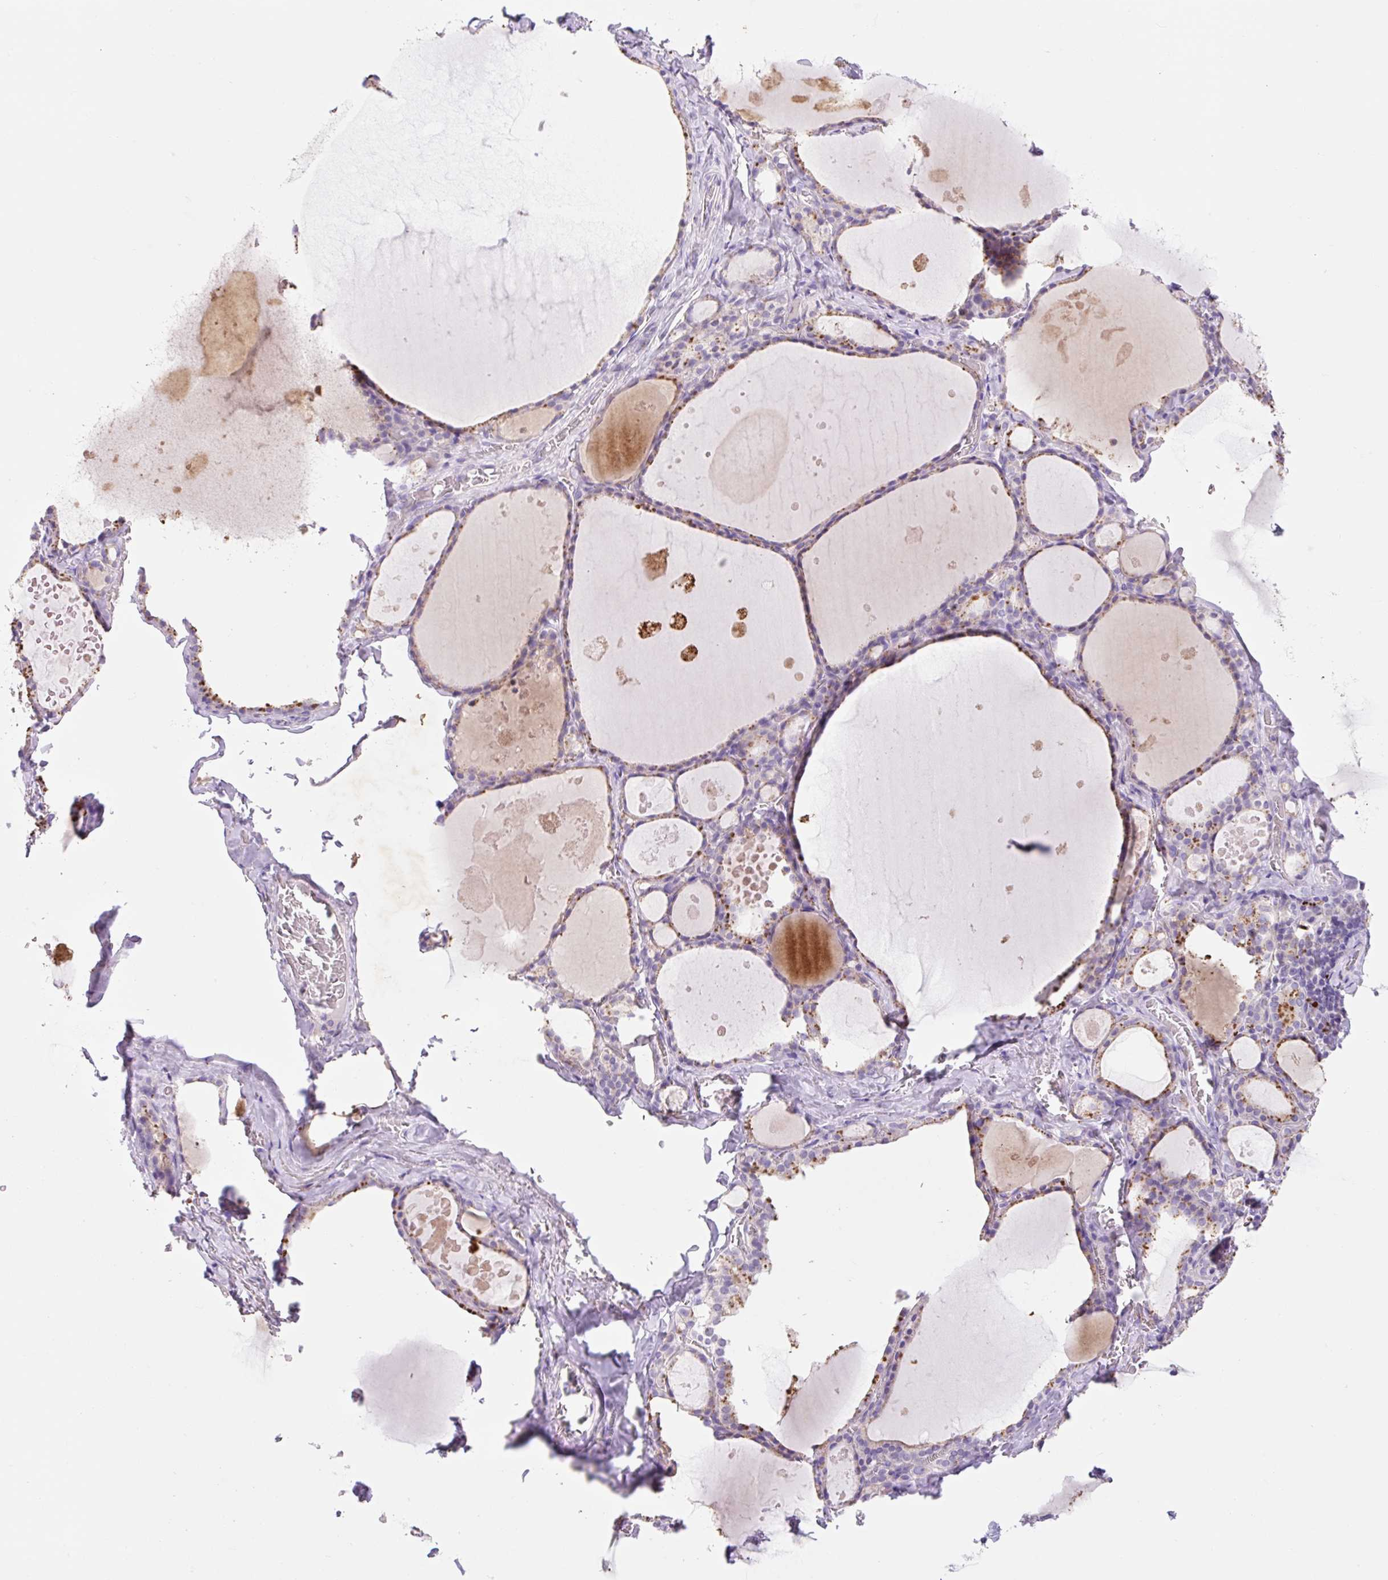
{"staining": {"intensity": "moderate", "quantity": "25%-75%", "location": "cytoplasmic/membranous"}, "tissue": "thyroid gland", "cell_type": "Glandular cells", "image_type": "normal", "snomed": [{"axis": "morphology", "description": "Normal tissue, NOS"}, {"axis": "topography", "description": "Thyroid gland"}], "caption": "Benign thyroid gland reveals moderate cytoplasmic/membranous staining in approximately 25%-75% of glandular cells (DAB (3,3'-diaminobenzidine) = brown stain, brightfield microscopy at high magnification)..", "gene": "HEXA", "patient": {"sex": "male", "age": 56}}